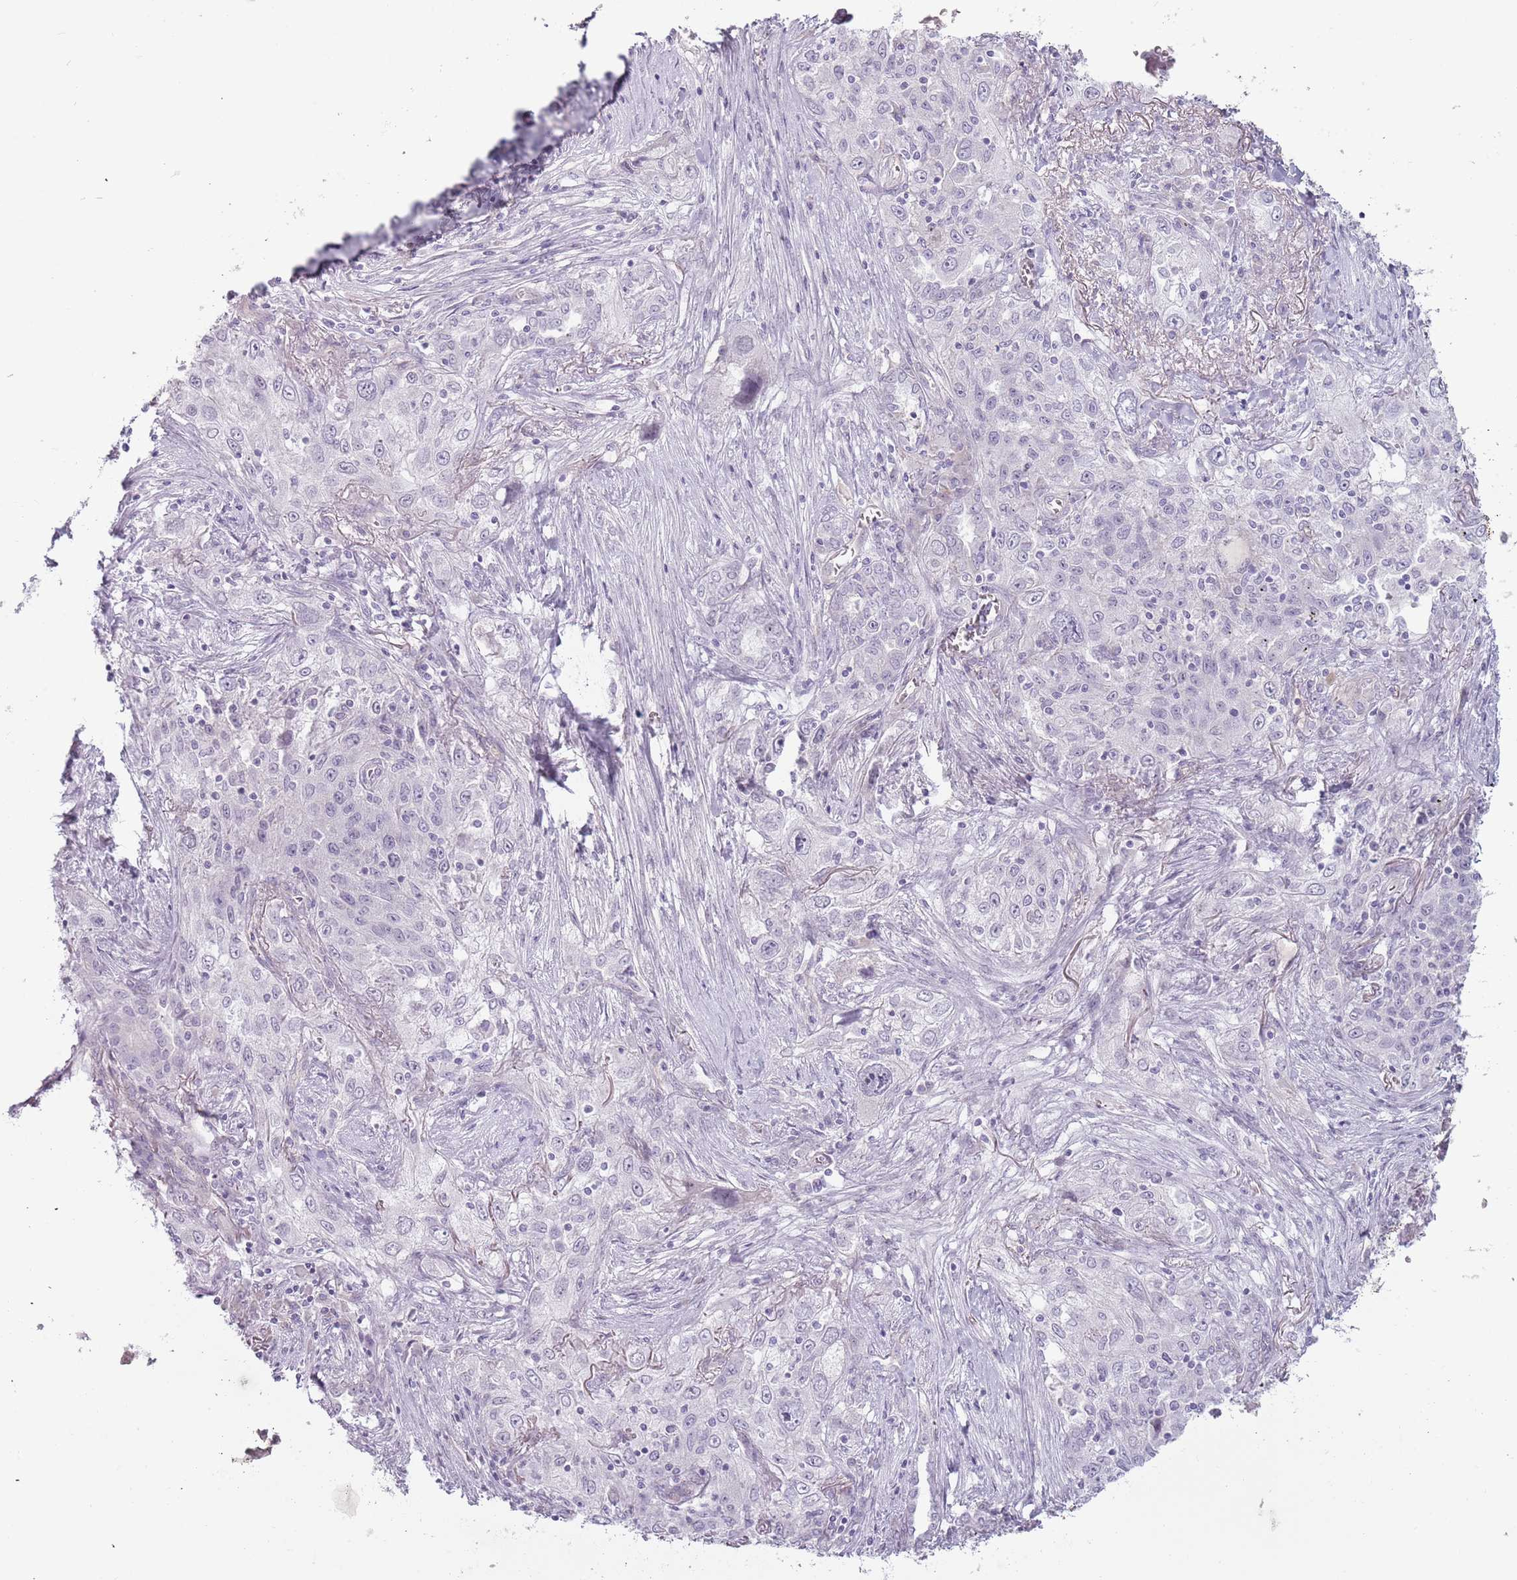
{"staining": {"intensity": "negative", "quantity": "none", "location": "none"}, "tissue": "lung cancer", "cell_type": "Tumor cells", "image_type": "cancer", "snomed": [{"axis": "morphology", "description": "Squamous cell carcinoma, NOS"}, {"axis": "topography", "description": "Lung"}], "caption": "Immunohistochemistry of lung squamous cell carcinoma reveals no positivity in tumor cells.", "gene": "RFX2", "patient": {"sex": "female", "age": 69}}